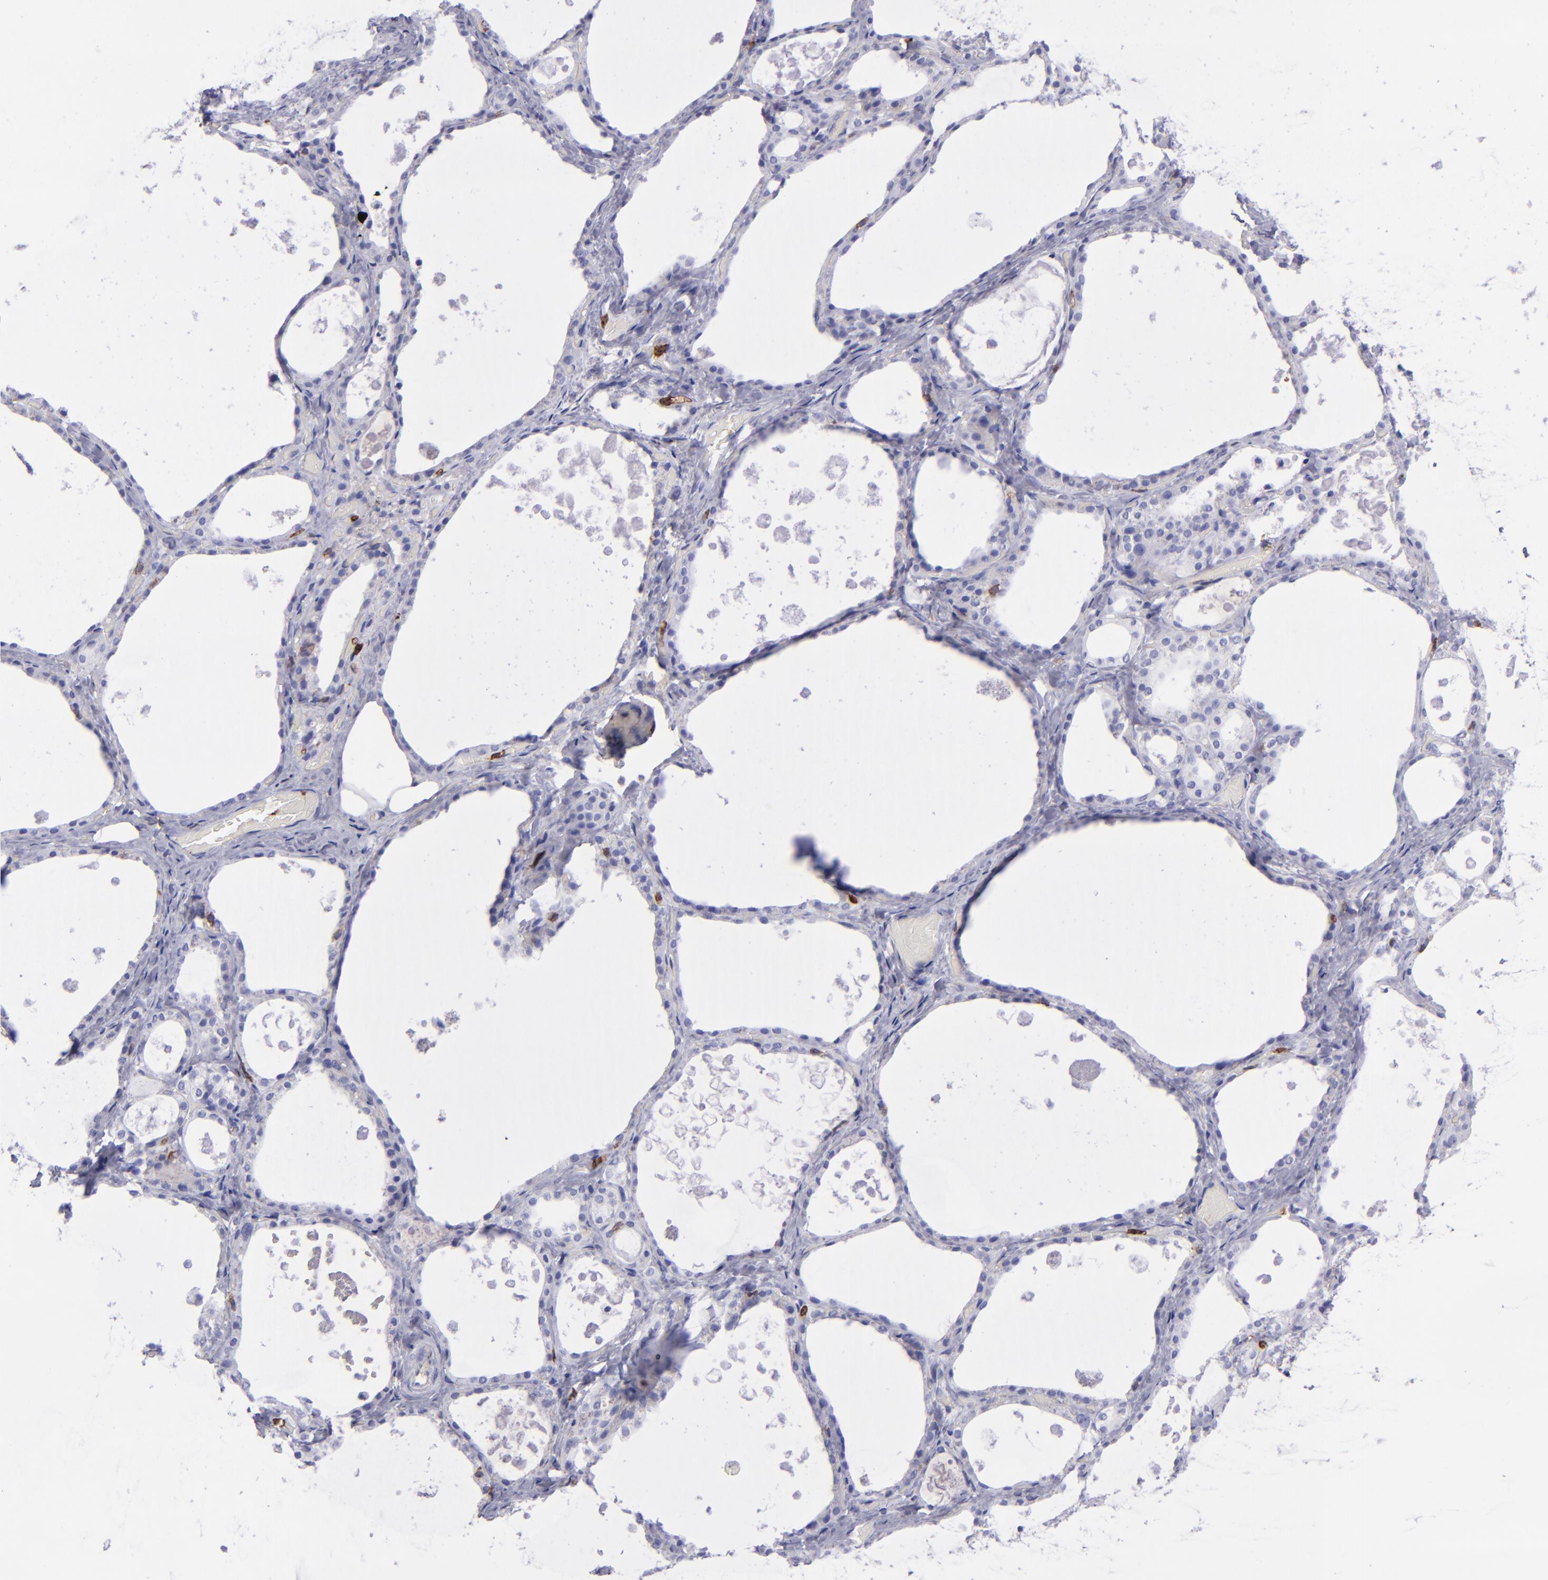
{"staining": {"intensity": "negative", "quantity": "none", "location": "none"}, "tissue": "thyroid gland", "cell_type": "Glandular cells", "image_type": "normal", "snomed": [{"axis": "morphology", "description": "Normal tissue, NOS"}, {"axis": "topography", "description": "Thyroid gland"}], "caption": "A photomicrograph of human thyroid gland is negative for staining in glandular cells. Brightfield microscopy of immunohistochemistry stained with DAB (3,3'-diaminobenzidine) (brown) and hematoxylin (blue), captured at high magnification.", "gene": "ICAM3", "patient": {"sex": "male", "age": 61}}